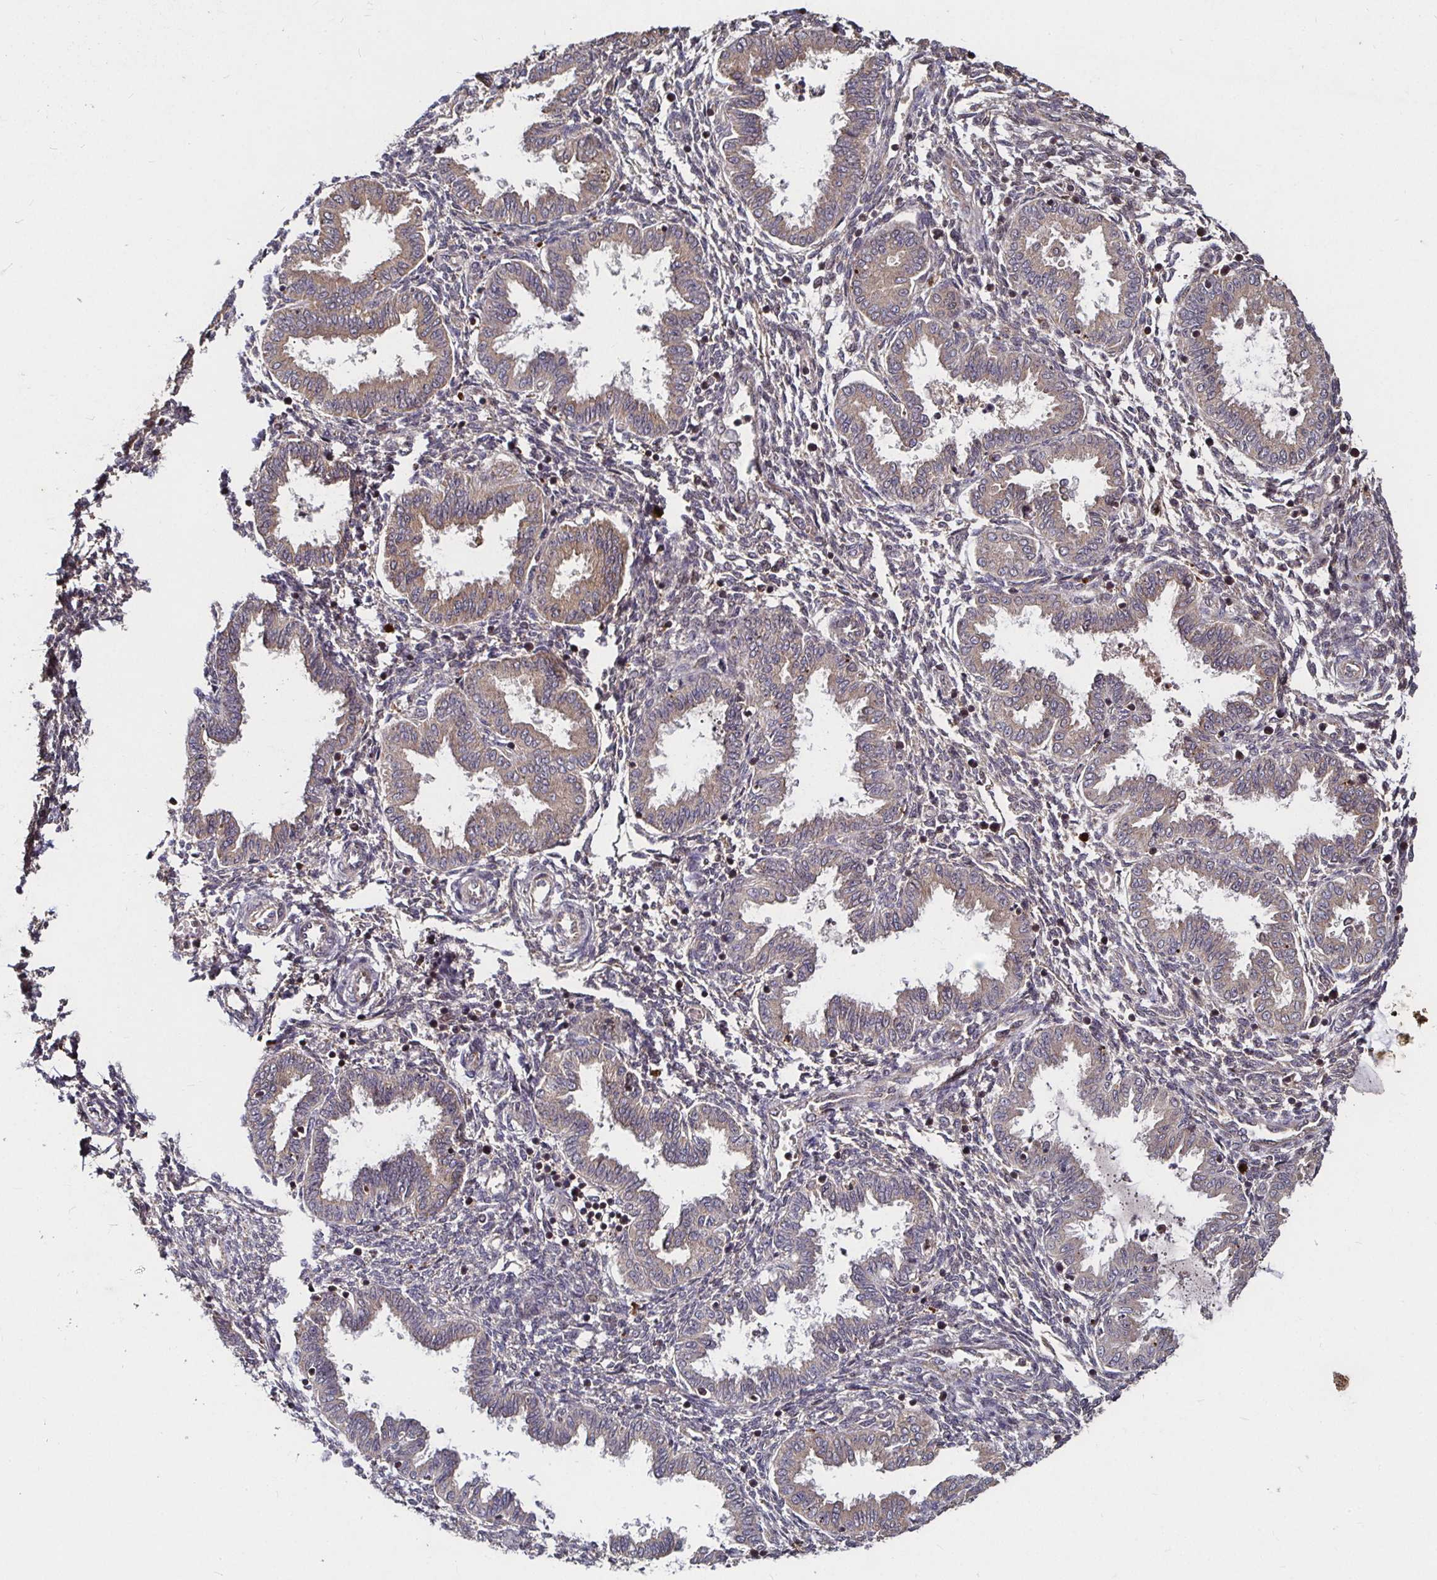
{"staining": {"intensity": "weak", "quantity": "25%-75%", "location": "cytoplasmic/membranous"}, "tissue": "endometrium", "cell_type": "Cells in endometrial stroma", "image_type": "normal", "snomed": [{"axis": "morphology", "description": "Normal tissue, NOS"}, {"axis": "topography", "description": "Endometrium"}], "caption": "Protein staining displays weak cytoplasmic/membranous staining in approximately 25%-75% of cells in endometrial stroma in unremarkable endometrium.", "gene": "SMYD3", "patient": {"sex": "female", "age": 33}}